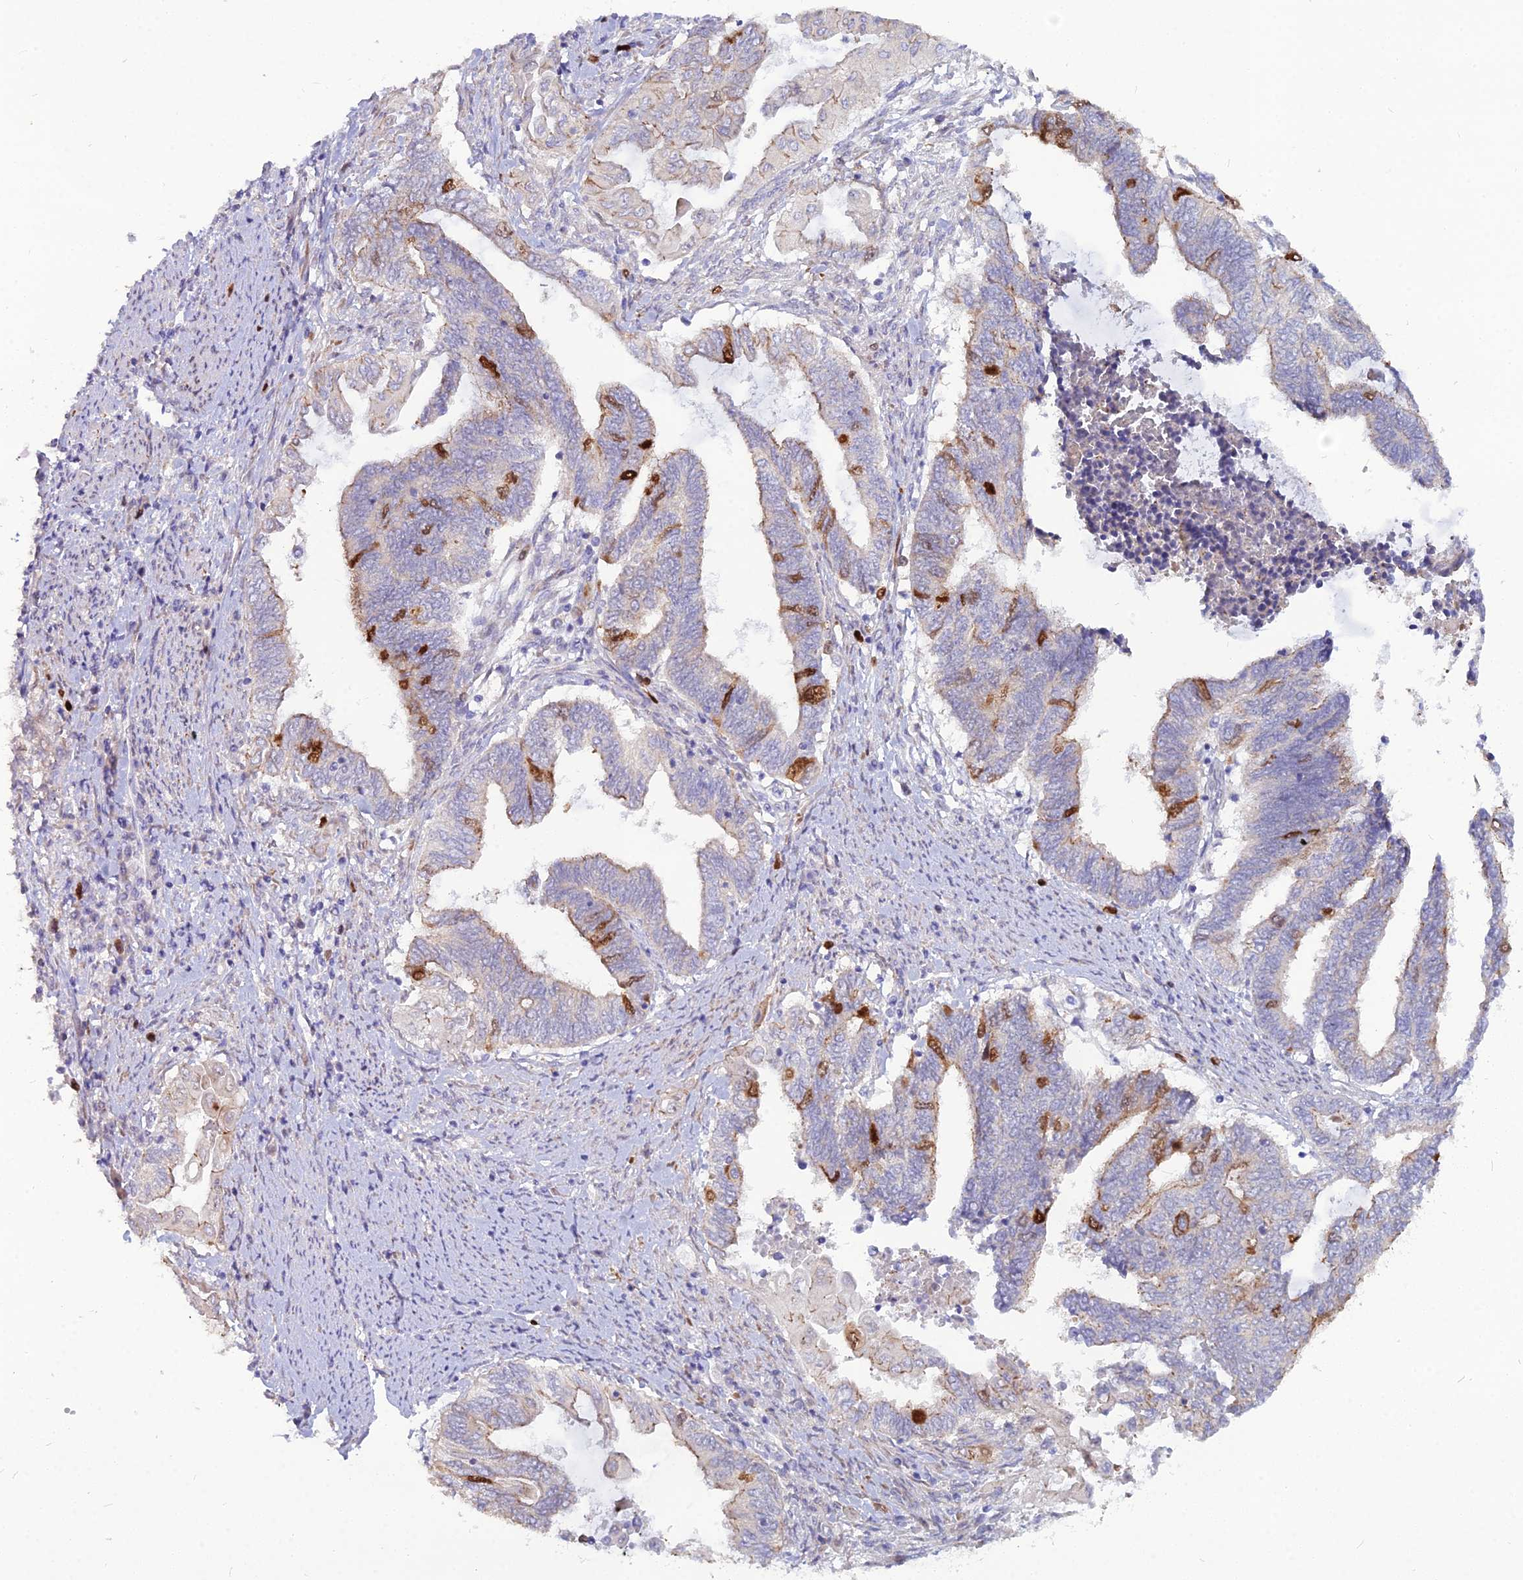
{"staining": {"intensity": "moderate", "quantity": "<25%", "location": "nuclear"}, "tissue": "endometrial cancer", "cell_type": "Tumor cells", "image_type": "cancer", "snomed": [{"axis": "morphology", "description": "Adenocarcinoma, NOS"}, {"axis": "topography", "description": "Uterus"}, {"axis": "topography", "description": "Endometrium"}], "caption": "The photomicrograph exhibits a brown stain indicating the presence of a protein in the nuclear of tumor cells in endometrial cancer.", "gene": "NUSAP1", "patient": {"sex": "female", "age": 70}}